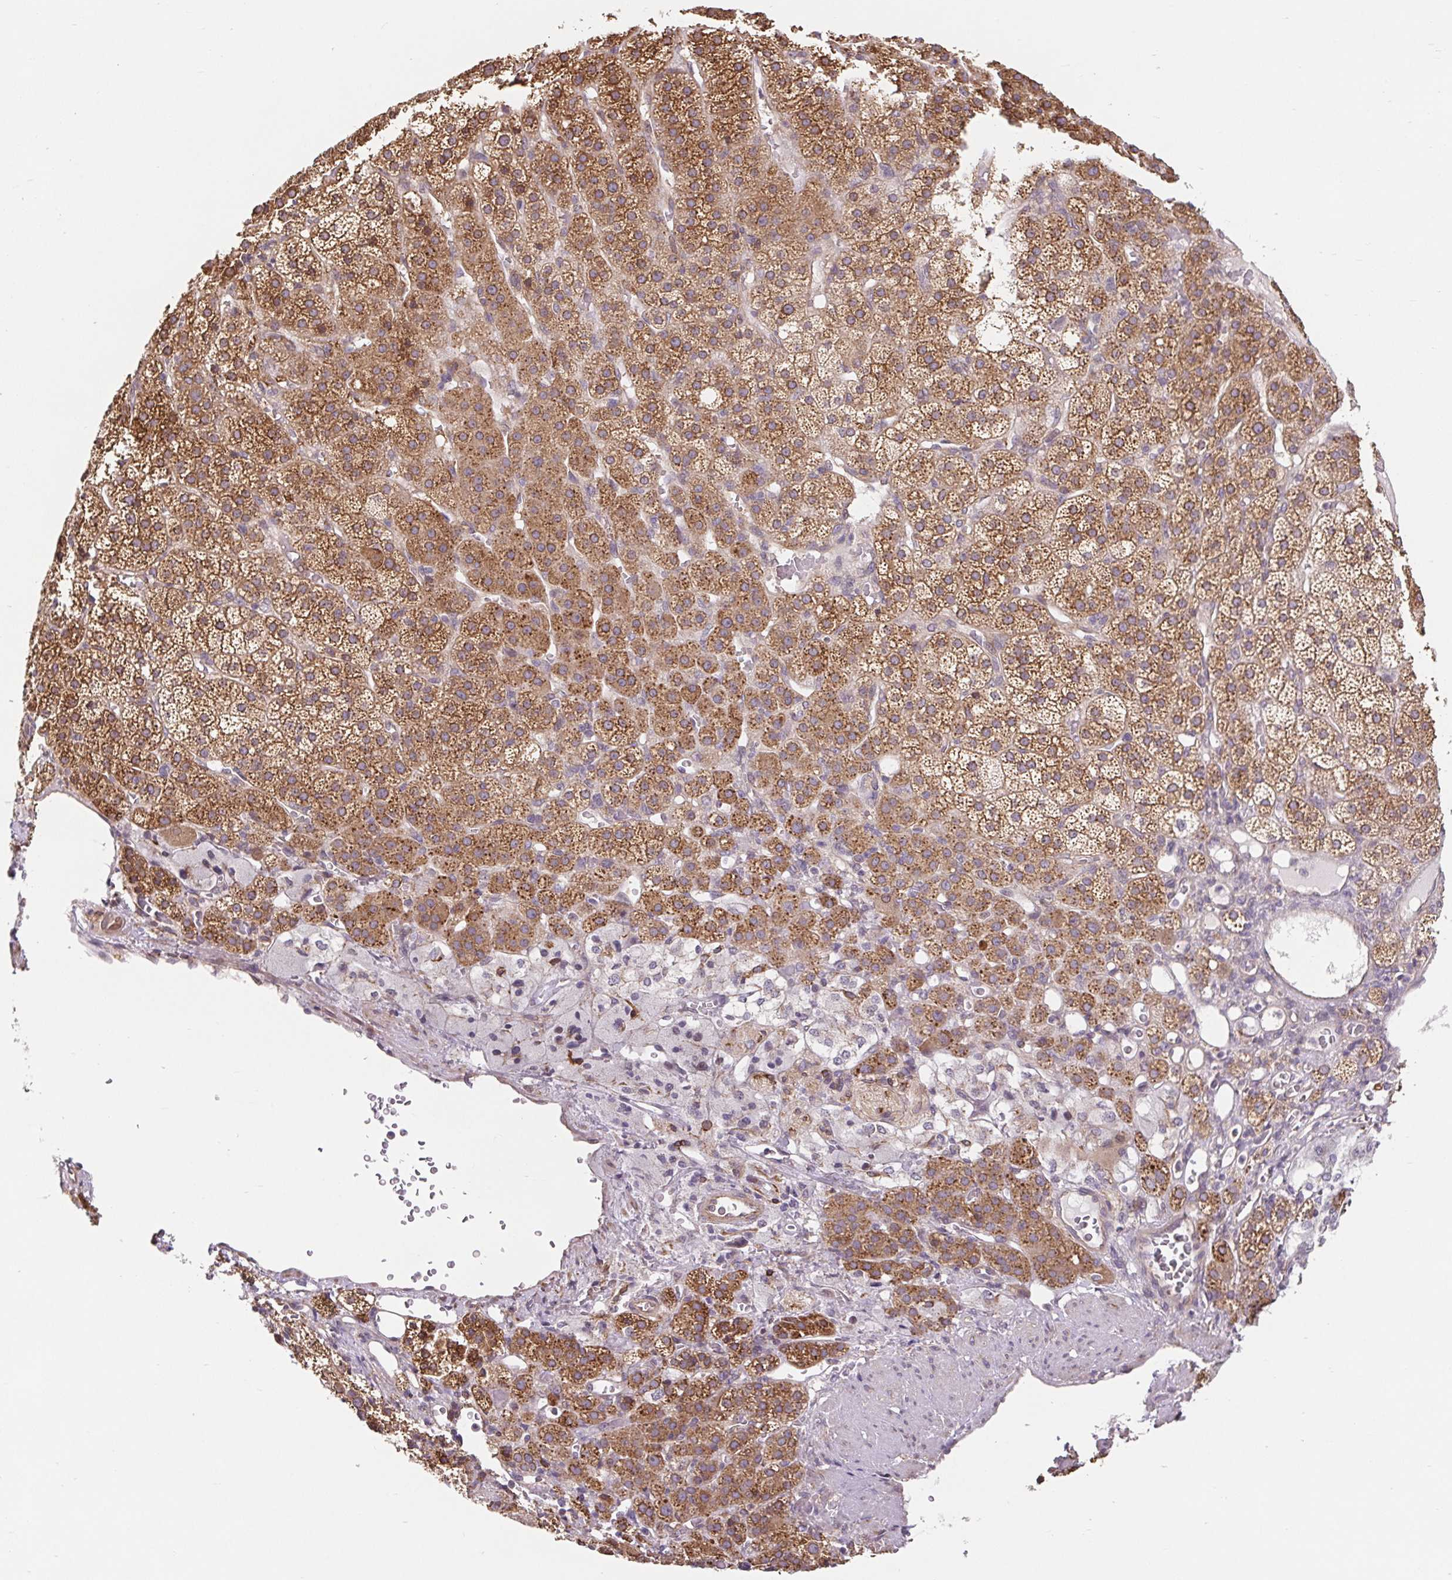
{"staining": {"intensity": "moderate", "quantity": ">75%", "location": "cytoplasmic/membranous"}, "tissue": "adrenal gland", "cell_type": "Glandular cells", "image_type": "normal", "snomed": [{"axis": "morphology", "description": "Normal tissue, NOS"}, {"axis": "topography", "description": "Adrenal gland"}], "caption": "Immunohistochemistry (IHC) histopathology image of unremarkable adrenal gland: human adrenal gland stained using IHC exhibits medium levels of moderate protein expression localized specifically in the cytoplasmic/membranous of glandular cells, appearing as a cytoplasmic/membranous brown color.", "gene": "LYPD5", "patient": {"sex": "female", "age": 60}}